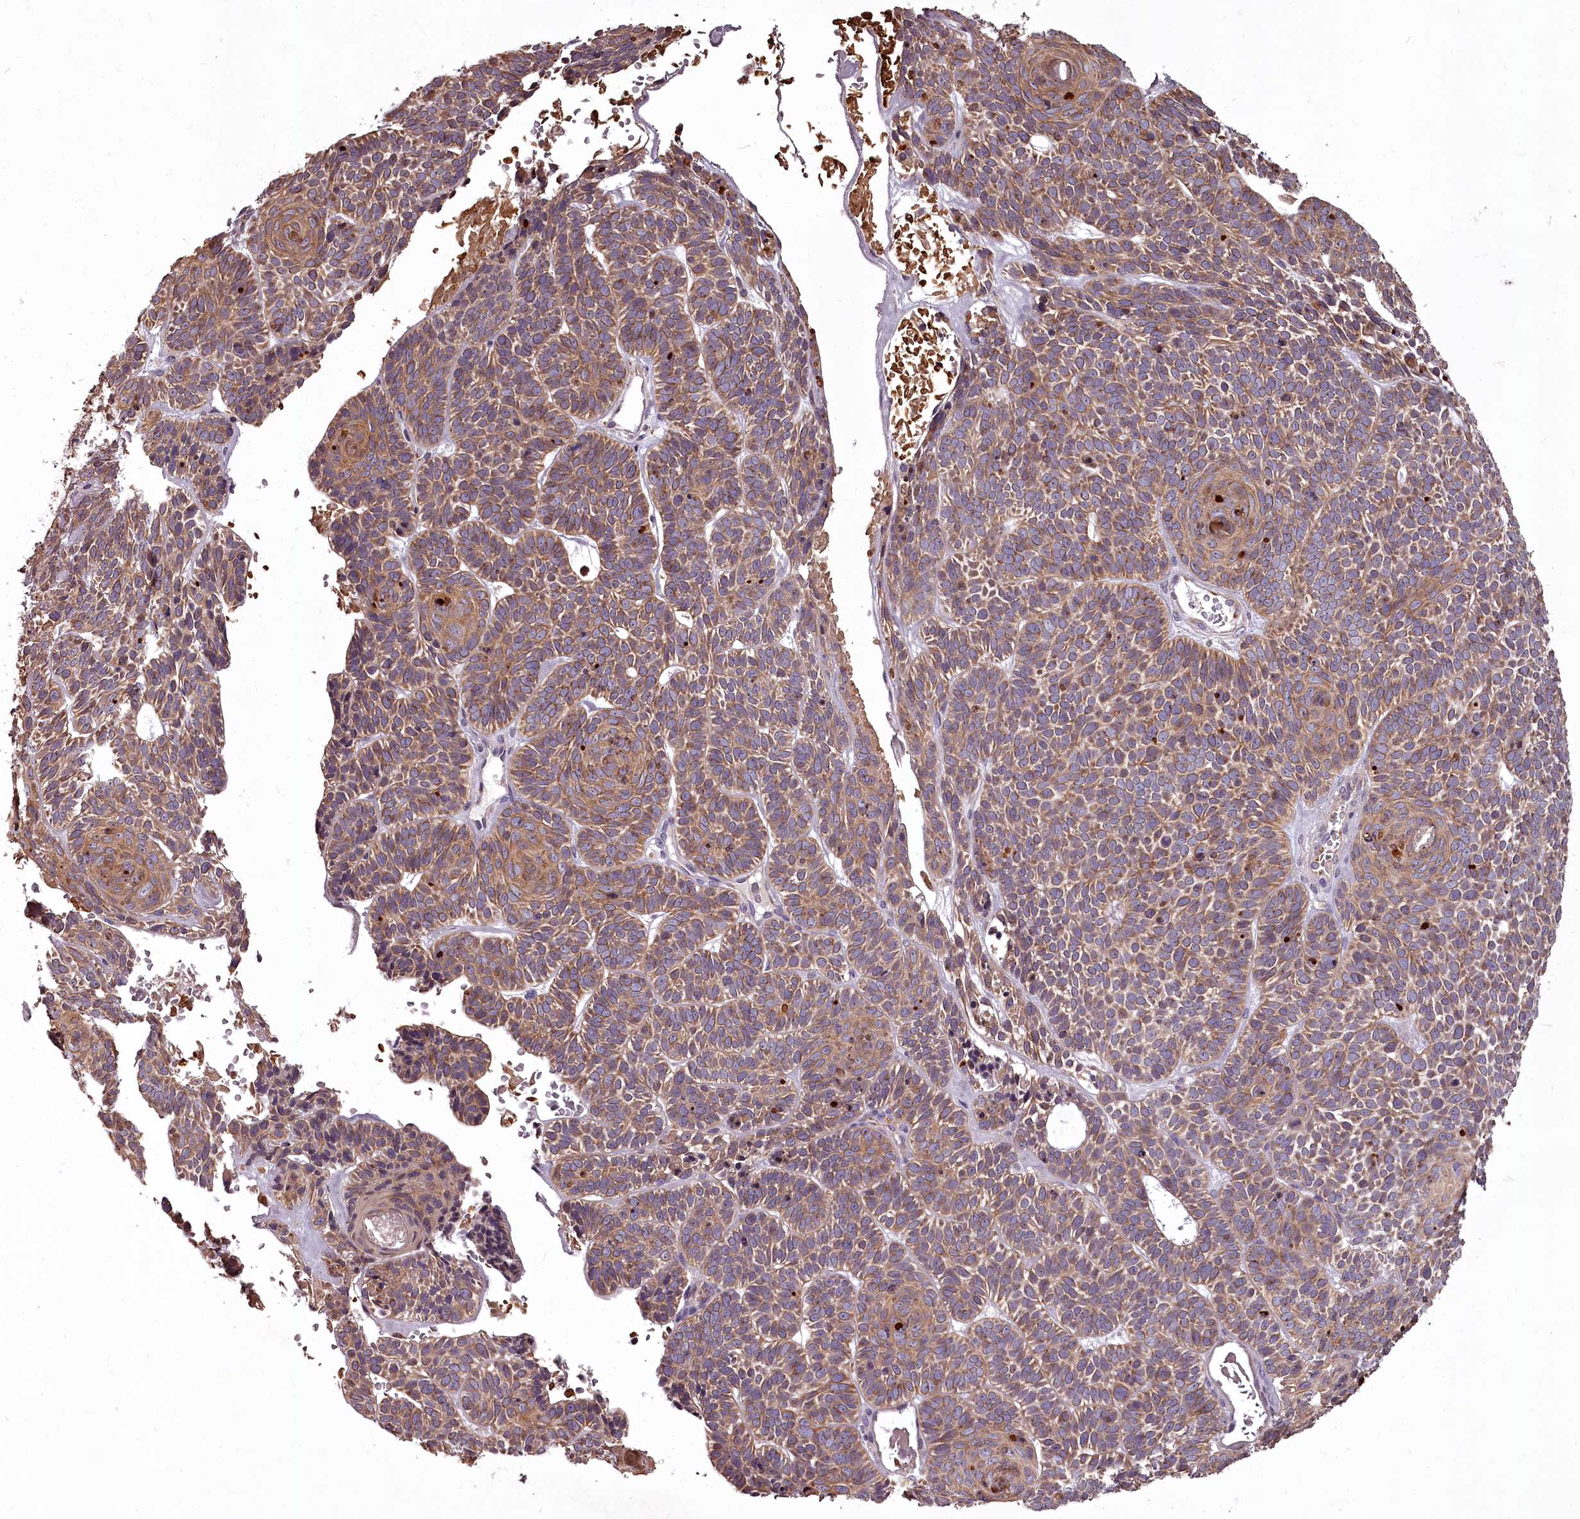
{"staining": {"intensity": "moderate", "quantity": ">75%", "location": "cytoplasmic/membranous"}, "tissue": "skin cancer", "cell_type": "Tumor cells", "image_type": "cancer", "snomed": [{"axis": "morphology", "description": "Basal cell carcinoma"}, {"axis": "topography", "description": "Skin"}], "caption": "Immunohistochemistry (DAB (3,3'-diaminobenzidine)) staining of human basal cell carcinoma (skin) reveals moderate cytoplasmic/membranous protein positivity in about >75% of tumor cells.", "gene": "STX6", "patient": {"sex": "male", "age": 85}}